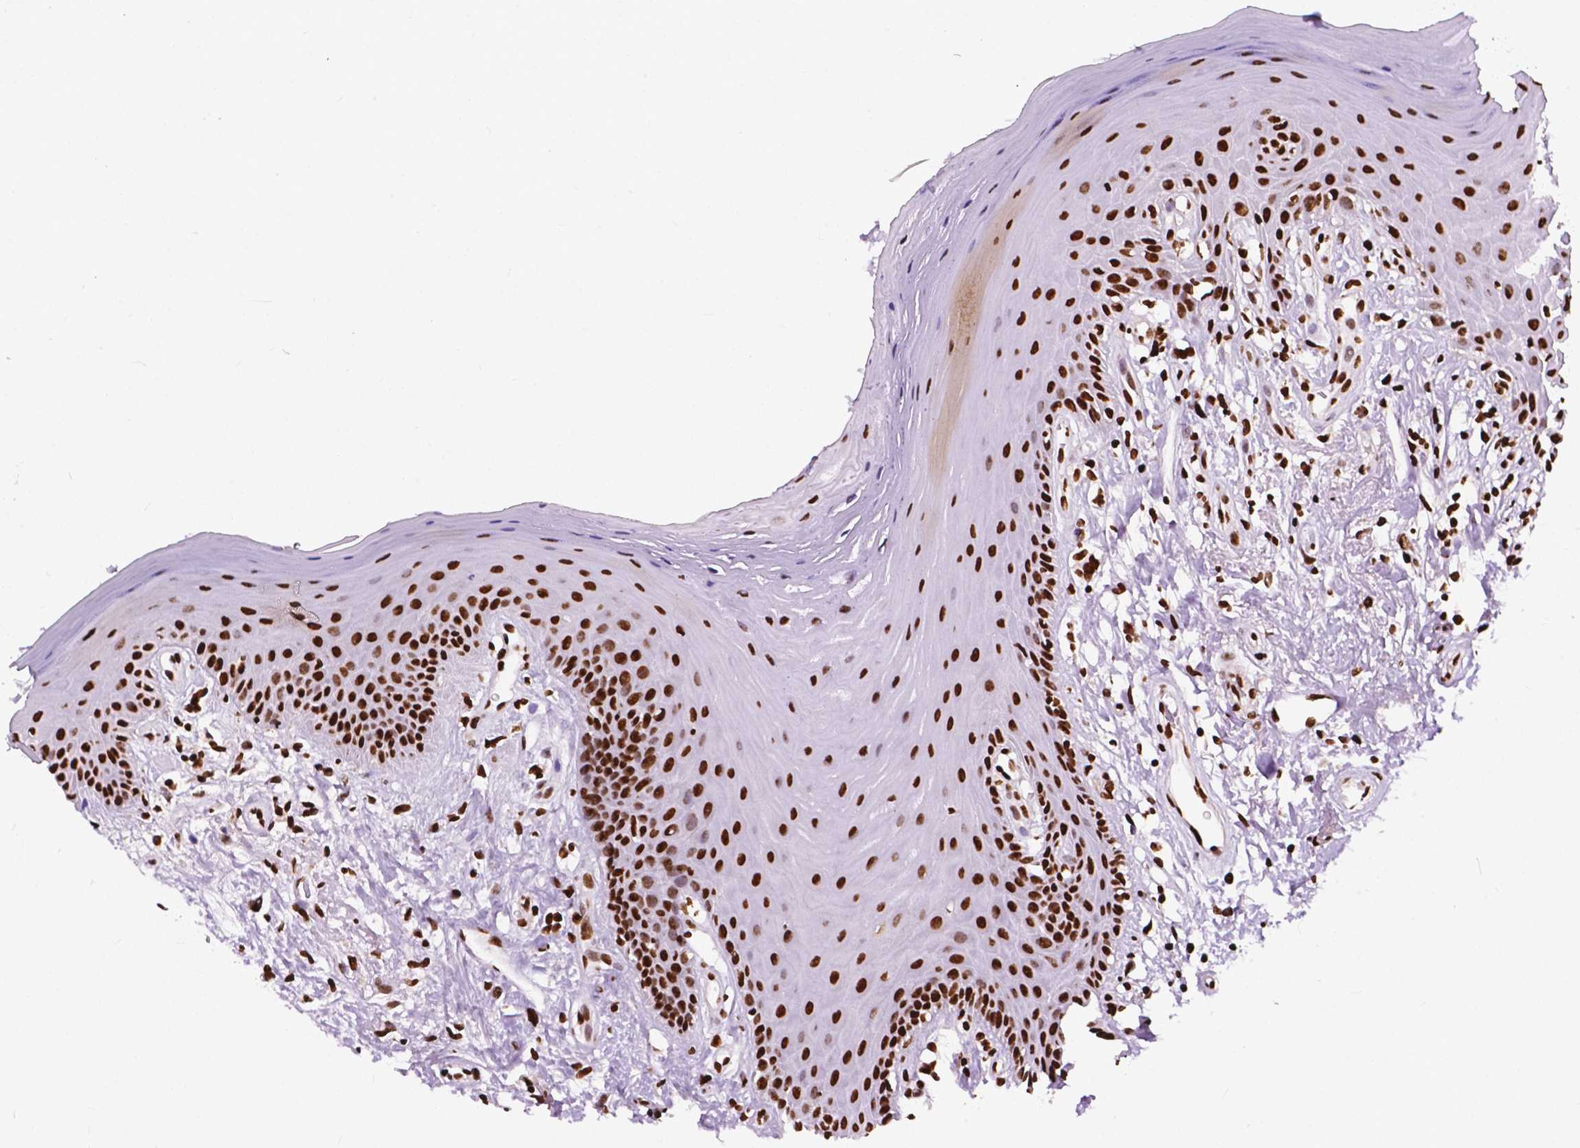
{"staining": {"intensity": "strong", "quantity": ">75%", "location": "nuclear"}, "tissue": "oral mucosa", "cell_type": "Squamous epithelial cells", "image_type": "normal", "snomed": [{"axis": "morphology", "description": "Normal tissue, NOS"}, {"axis": "morphology", "description": "Normal morphology"}, {"axis": "topography", "description": "Oral tissue"}], "caption": "A brown stain highlights strong nuclear positivity of a protein in squamous epithelial cells of benign oral mucosa. (brown staining indicates protein expression, while blue staining denotes nuclei).", "gene": "SMIM5", "patient": {"sex": "female", "age": 76}}